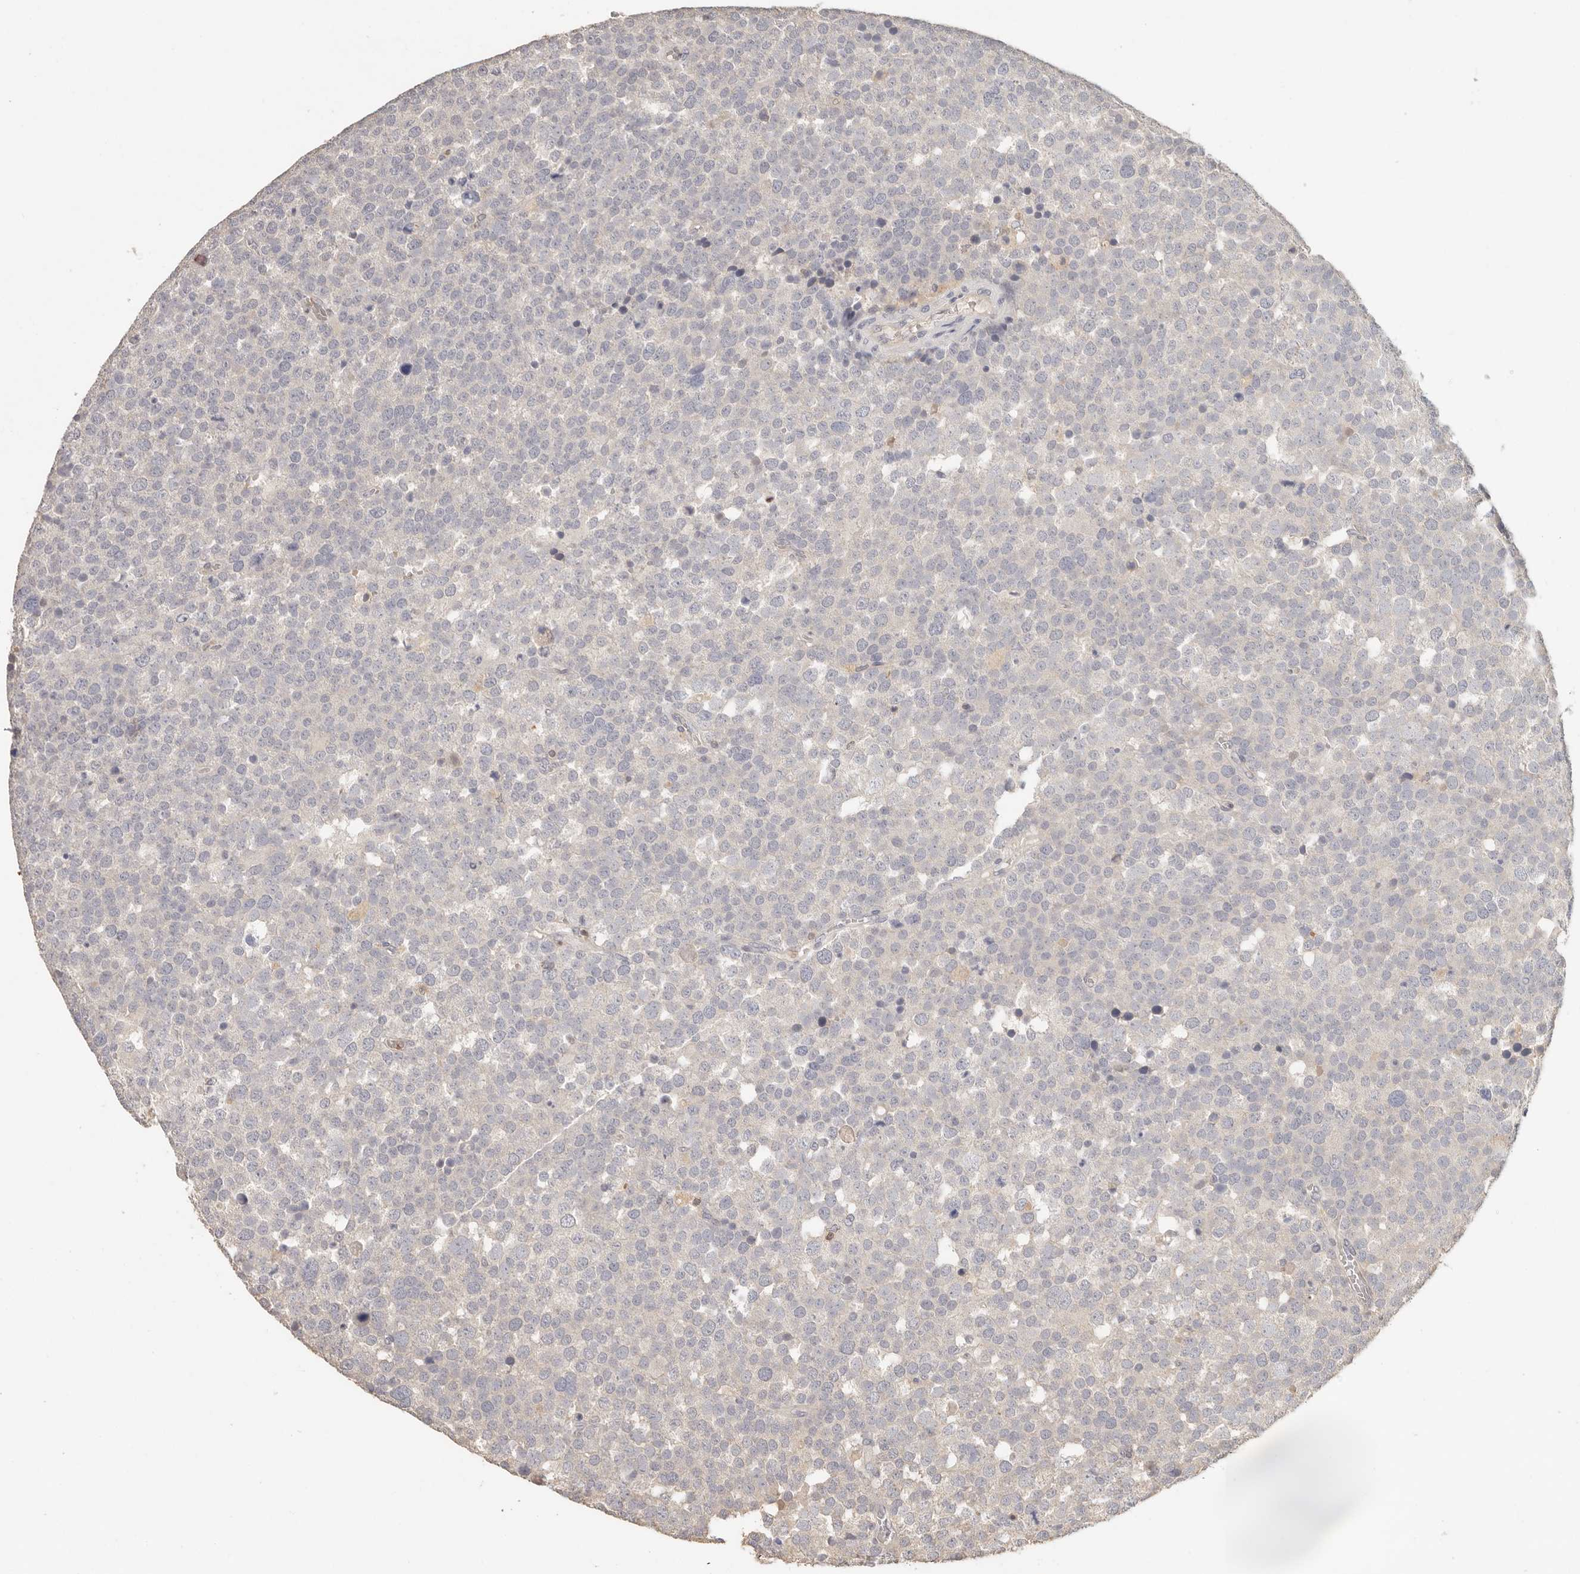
{"staining": {"intensity": "negative", "quantity": "none", "location": "none"}, "tissue": "testis cancer", "cell_type": "Tumor cells", "image_type": "cancer", "snomed": [{"axis": "morphology", "description": "Seminoma, NOS"}, {"axis": "topography", "description": "Testis"}], "caption": "The micrograph shows no significant expression in tumor cells of testis cancer (seminoma).", "gene": "CSK", "patient": {"sex": "male", "age": 71}}